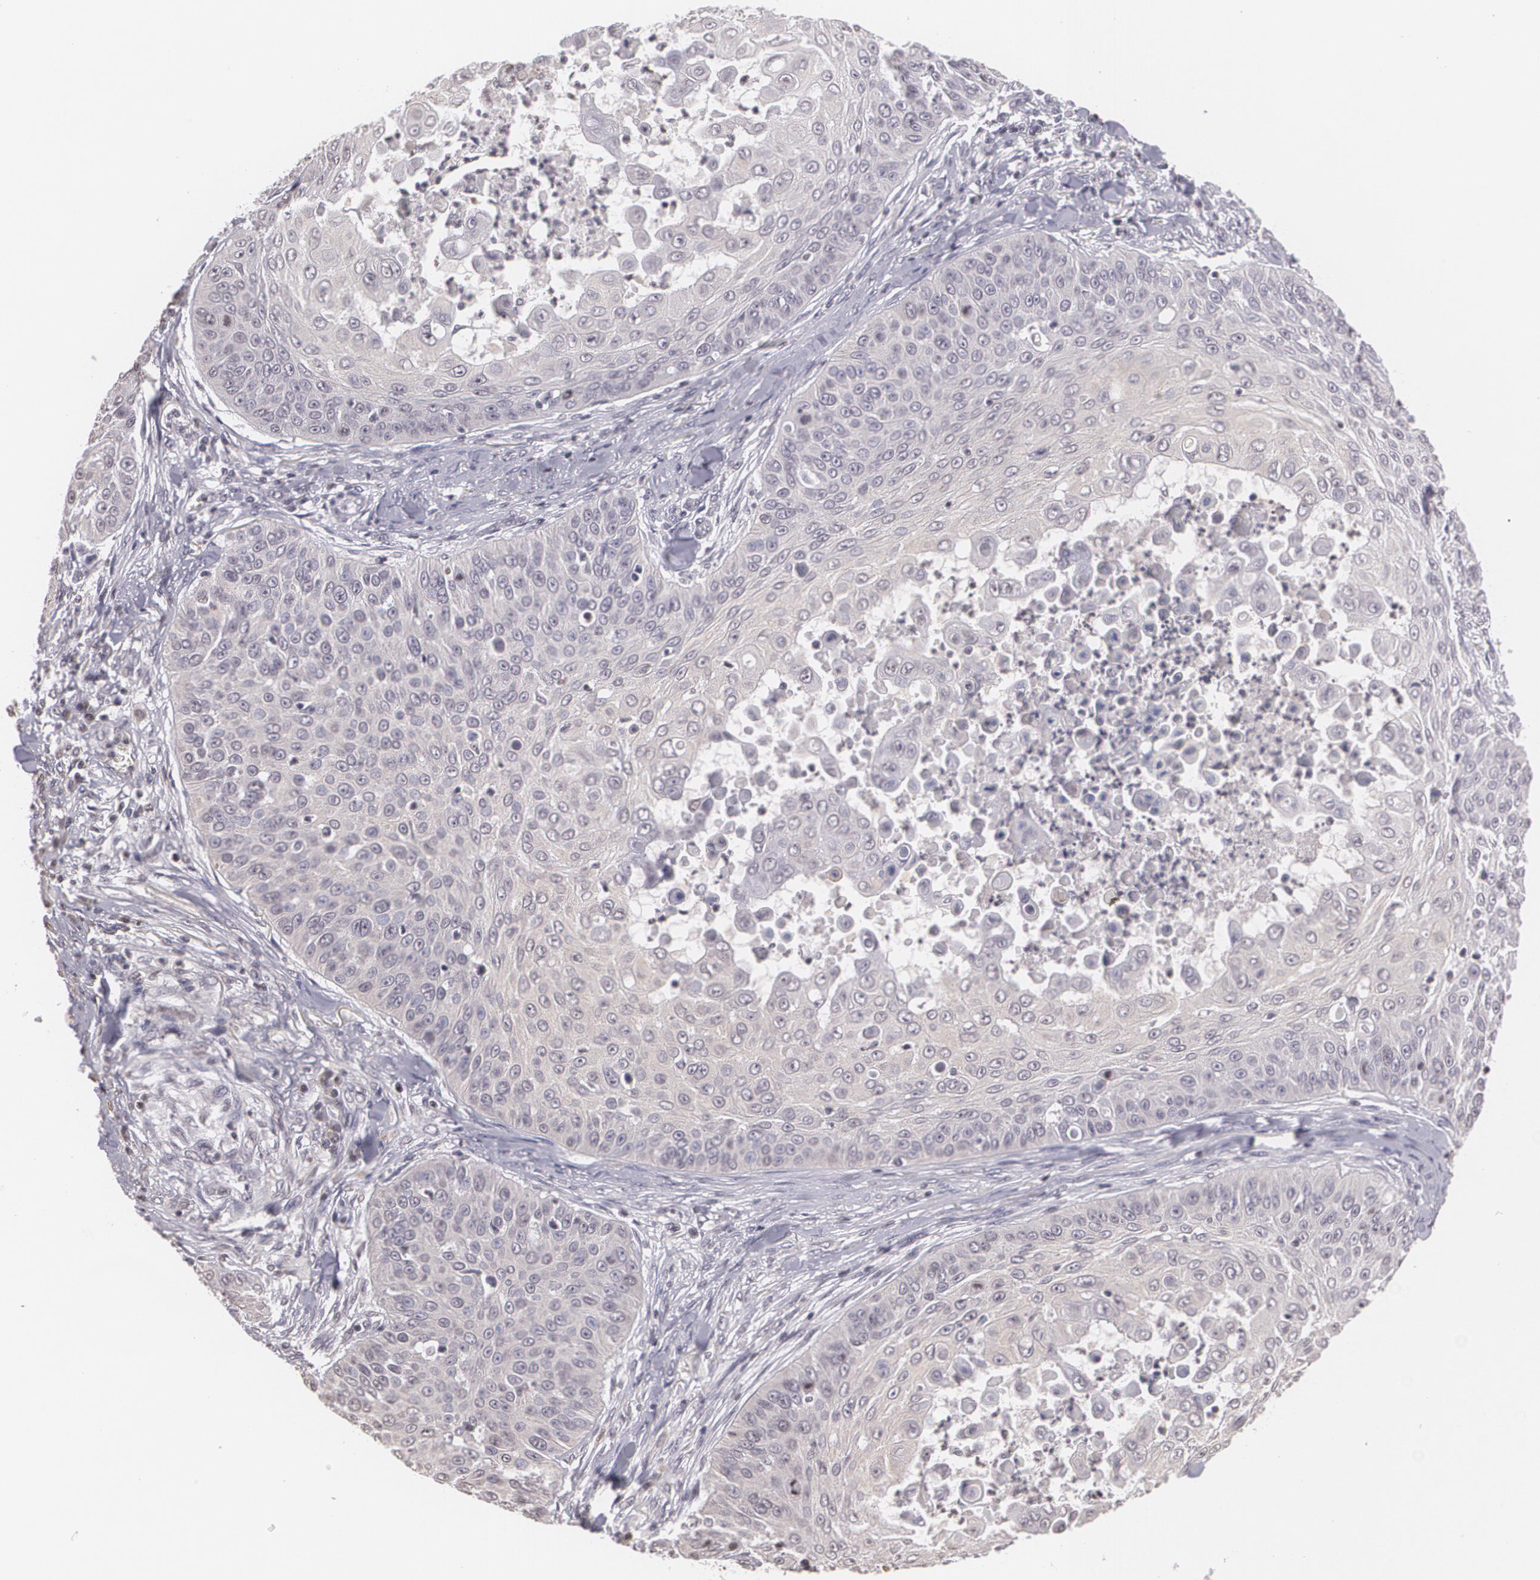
{"staining": {"intensity": "negative", "quantity": "none", "location": "none"}, "tissue": "skin cancer", "cell_type": "Tumor cells", "image_type": "cancer", "snomed": [{"axis": "morphology", "description": "Squamous cell carcinoma, NOS"}, {"axis": "topography", "description": "Skin"}], "caption": "An immunohistochemistry photomicrograph of skin cancer is shown. There is no staining in tumor cells of skin cancer.", "gene": "MUC1", "patient": {"sex": "male", "age": 82}}